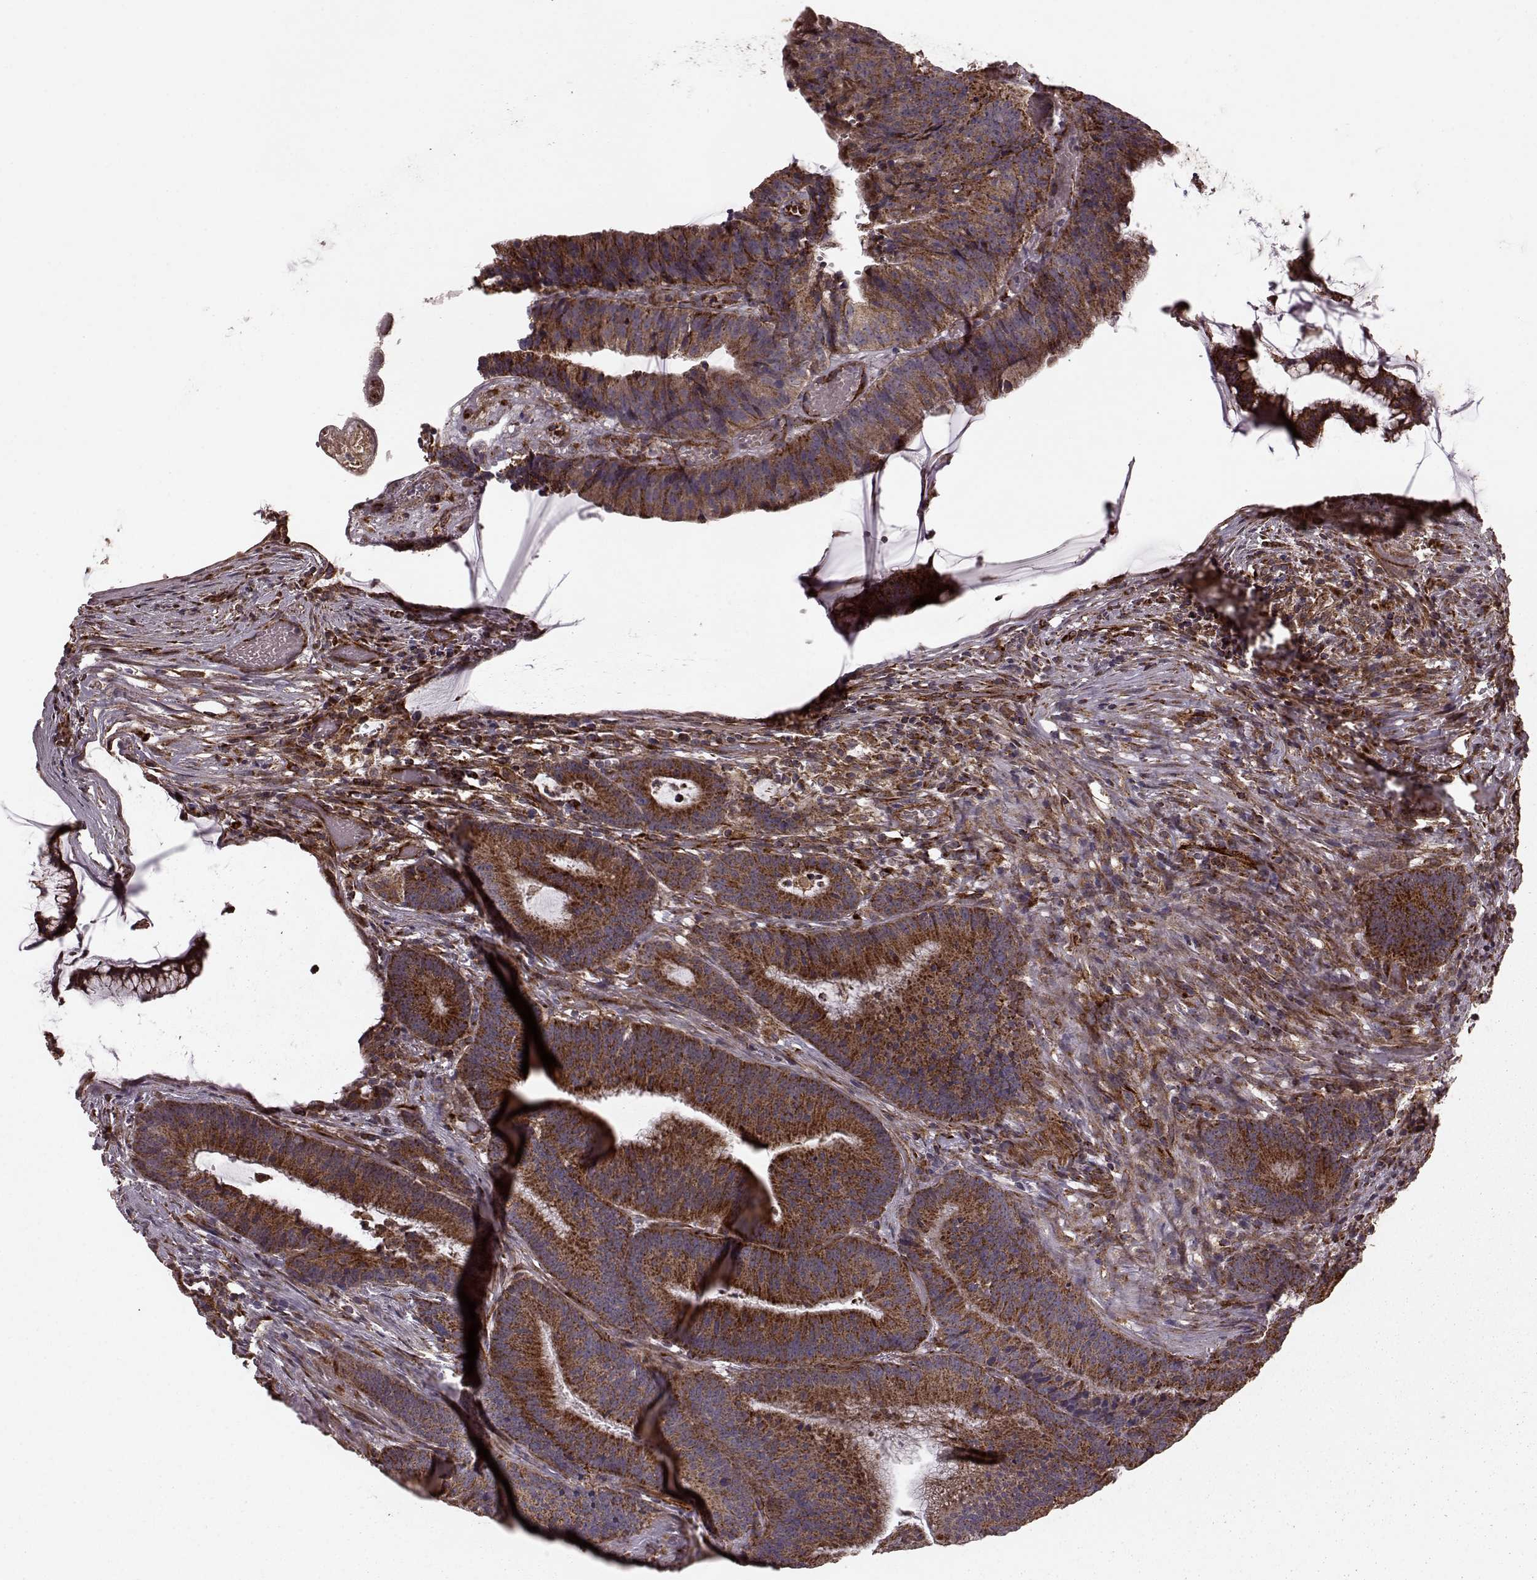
{"staining": {"intensity": "strong", "quantity": ">75%", "location": "cytoplasmic/membranous"}, "tissue": "colorectal cancer", "cell_type": "Tumor cells", "image_type": "cancer", "snomed": [{"axis": "morphology", "description": "Adenocarcinoma, NOS"}, {"axis": "topography", "description": "Colon"}], "caption": "A high-resolution photomicrograph shows immunohistochemistry staining of adenocarcinoma (colorectal), which demonstrates strong cytoplasmic/membranous positivity in about >75% of tumor cells. The staining is performed using DAB (3,3'-diaminobenzidine) brown chromogen to label protein expression. The nuclei are counter-stained blue using hematoxylin.", "gene": "FXN", "patient": {"sex": "female", "age": 78}}